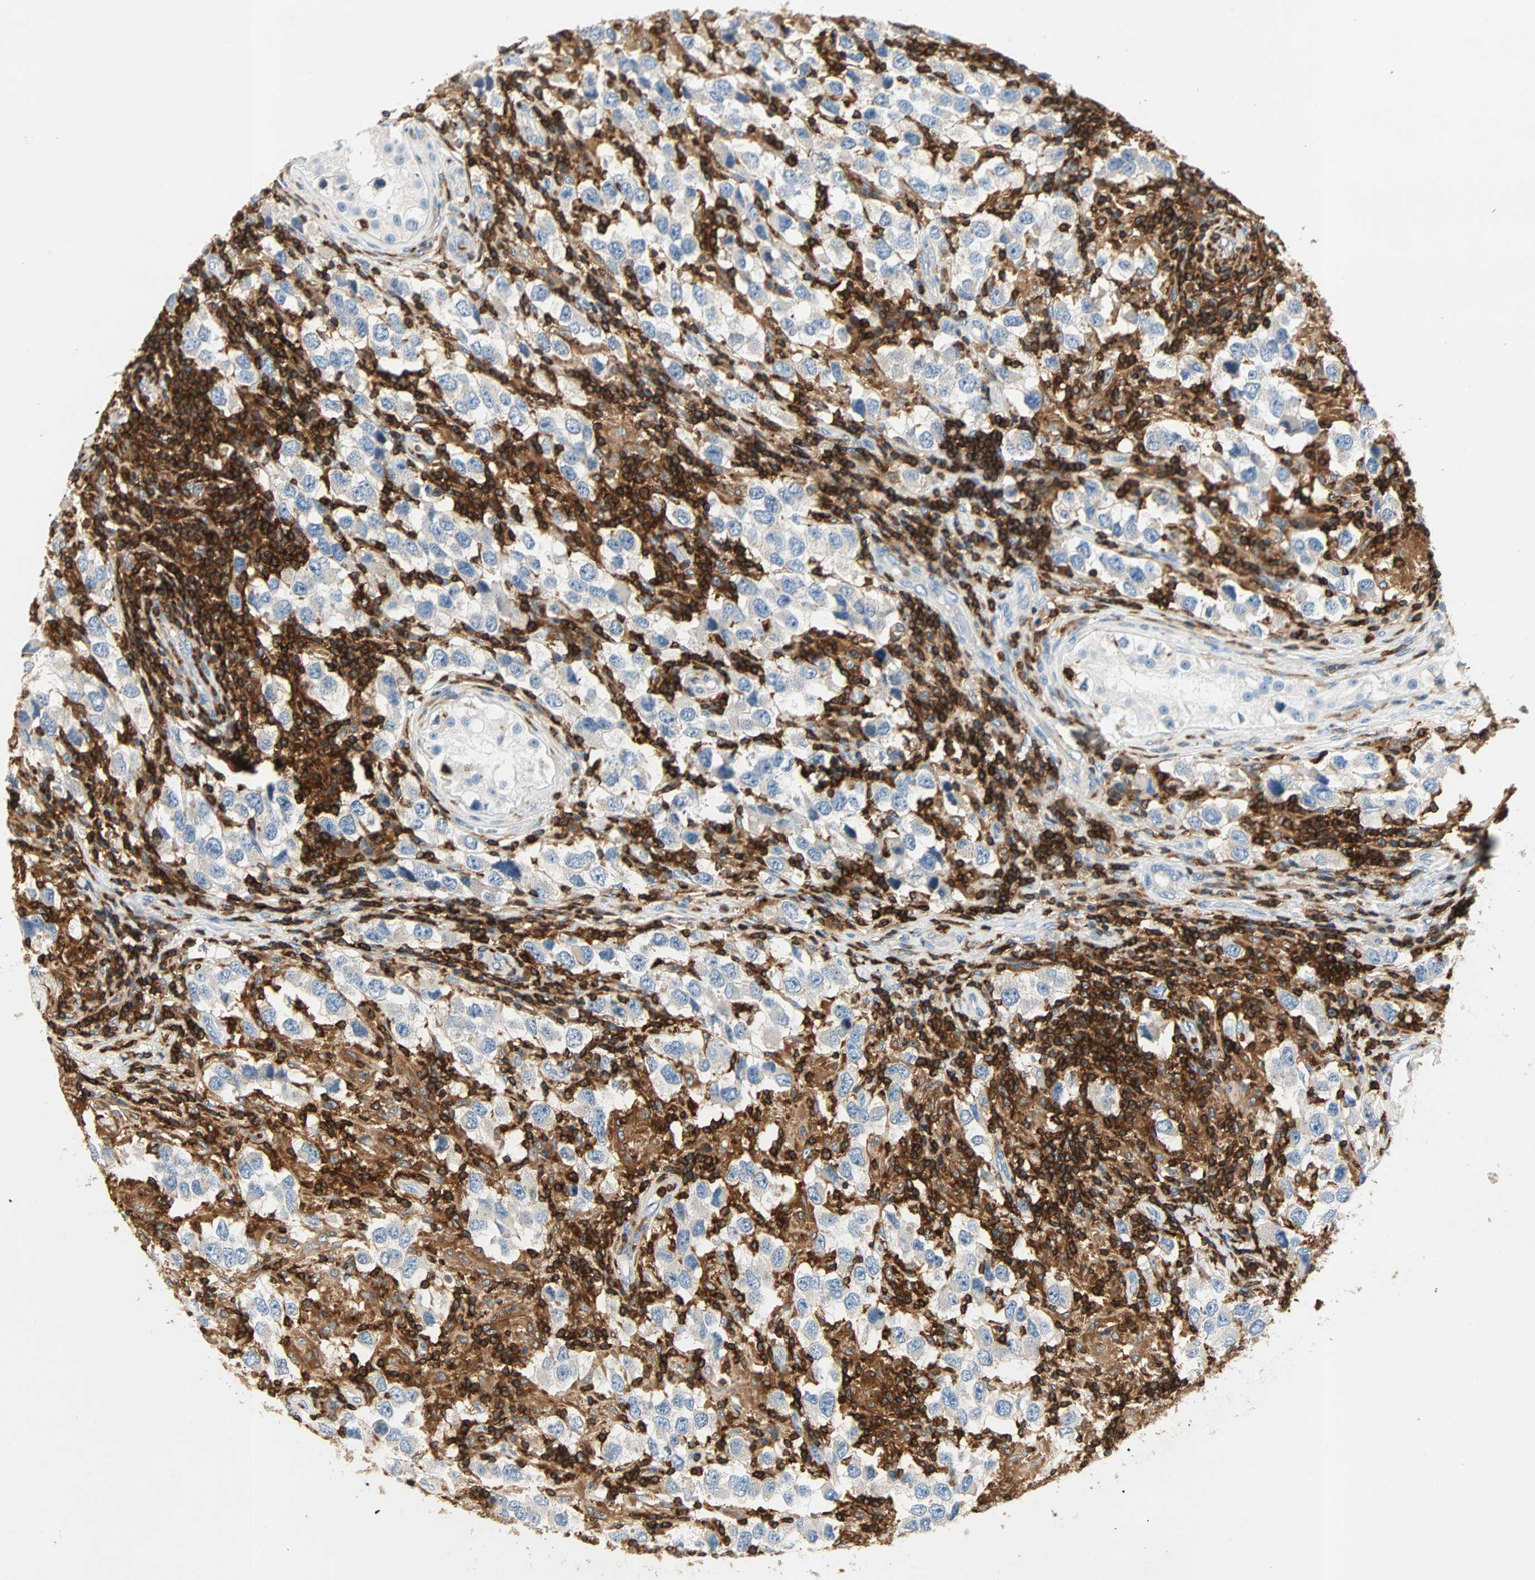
{"staining": {"intensity": "negative", "quantity": "none", "location": "none"}, "tissue": "testis cancer", "cell_type": "Tumor cells", "image_type": "cancer", "snomed": [{"axis": "morphology", "description": "Carcinoma, Embryonal, NOS"}, {"axis": "topography", "description": "Testis"}], "caption": "DAB immunohistochemical staining of embryonal carcinoma (testis) reveals no significant positivity in tumor cells.", "gene": "FMNL1", "patient": {"sex": "male", "age": 21}}